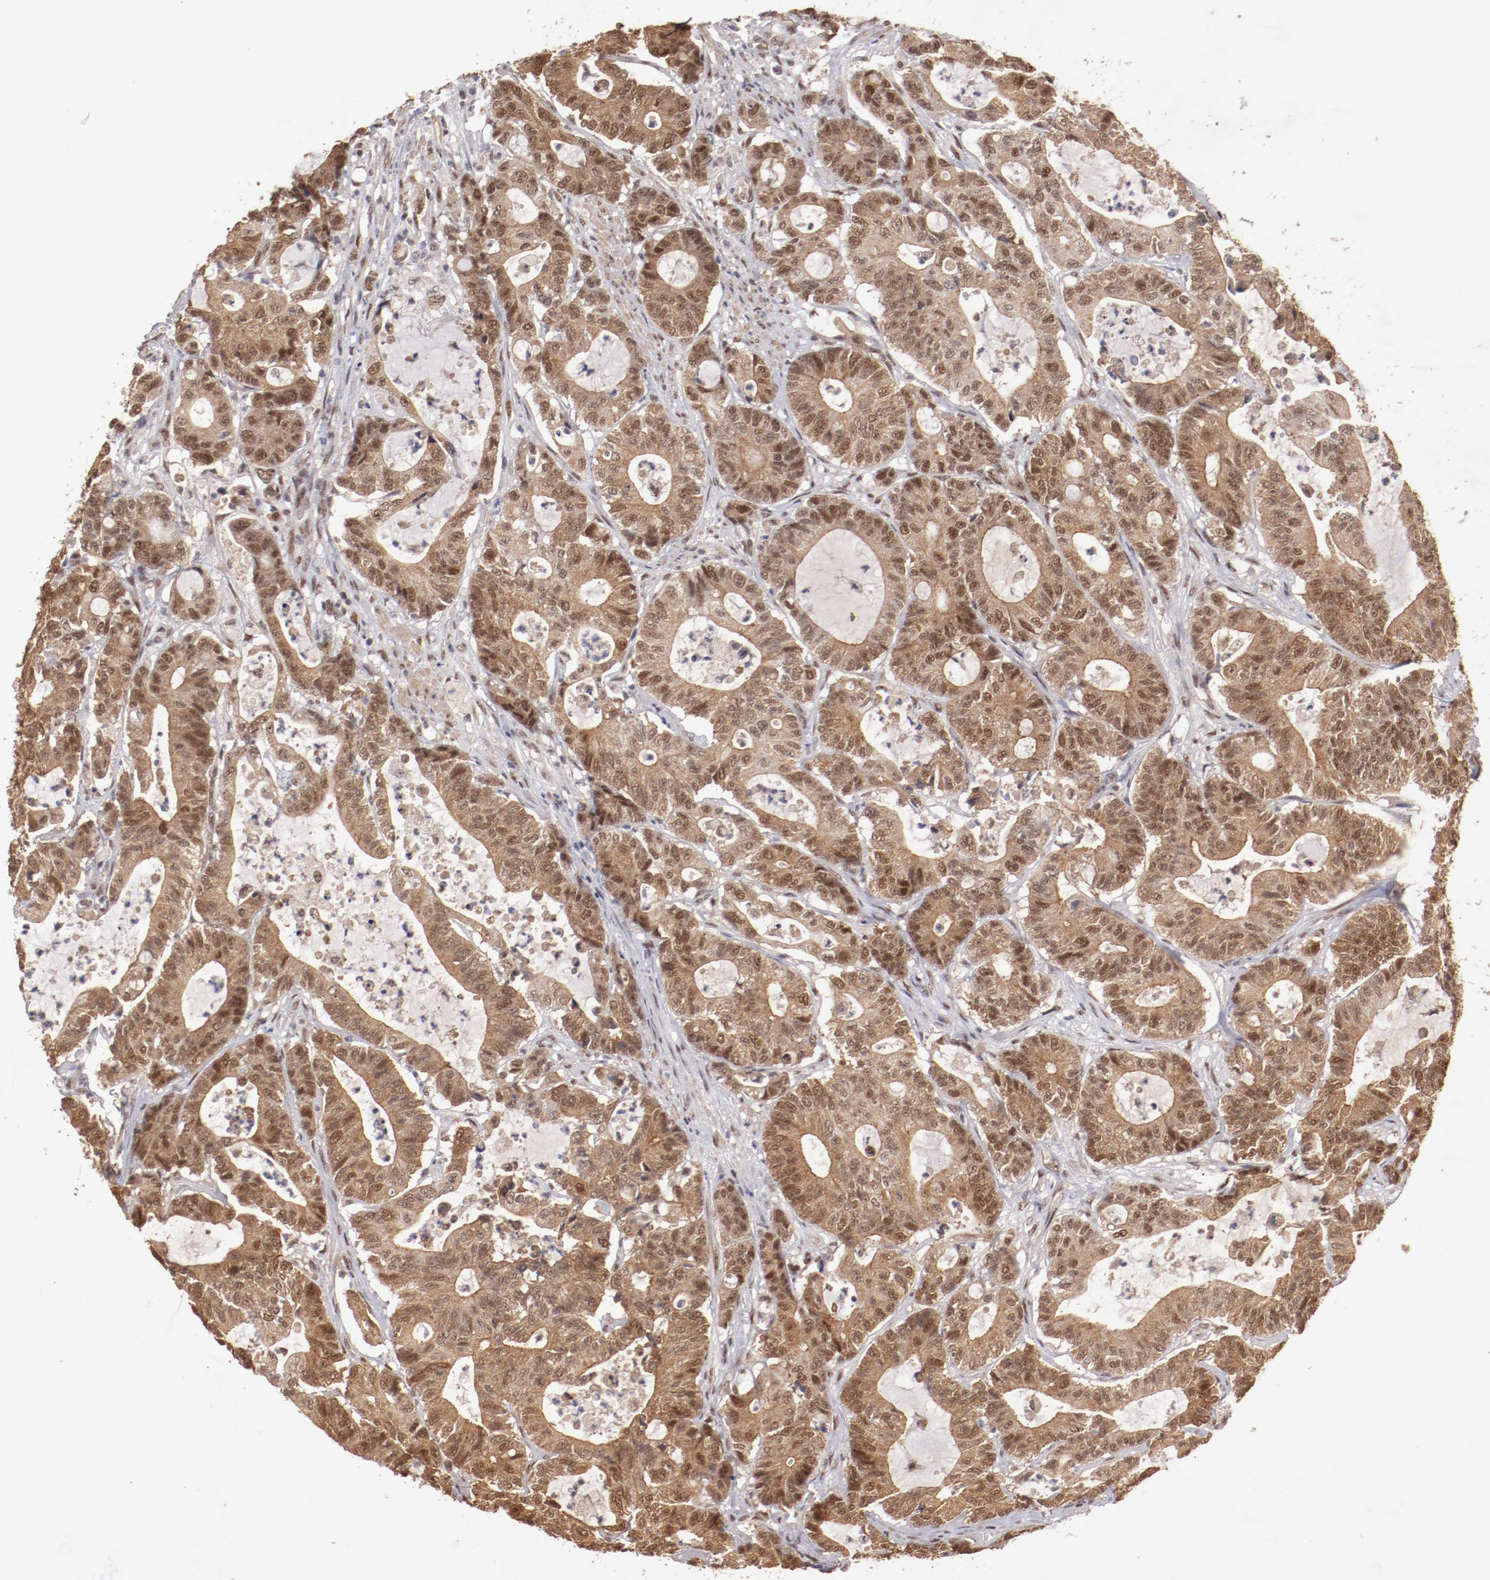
{"staining": {"intensity": "moderate", "quantity": ">75%", "location": "cytoplasmic/membranous,nuclear"}, "tissue": "colorectal cancer", "cell_type": "Tumor cells", "image_type": "cancer", "snomed": [{"axis": "morphology", "description": "Adenocarcinoma, NOS"}, {"axis": "topography", "description": "Colon"}], "caption": "A high-resolution photomicrograph shows immunohistochemistry staining of colorectal cancer (adenocarcinoma), which shows moderate cytoplasmic/membranous and nuclear staining in approximately >75% of tumor cells.", "gene": "CLOCK", "patient": {"sex": "female", "age": 84}}